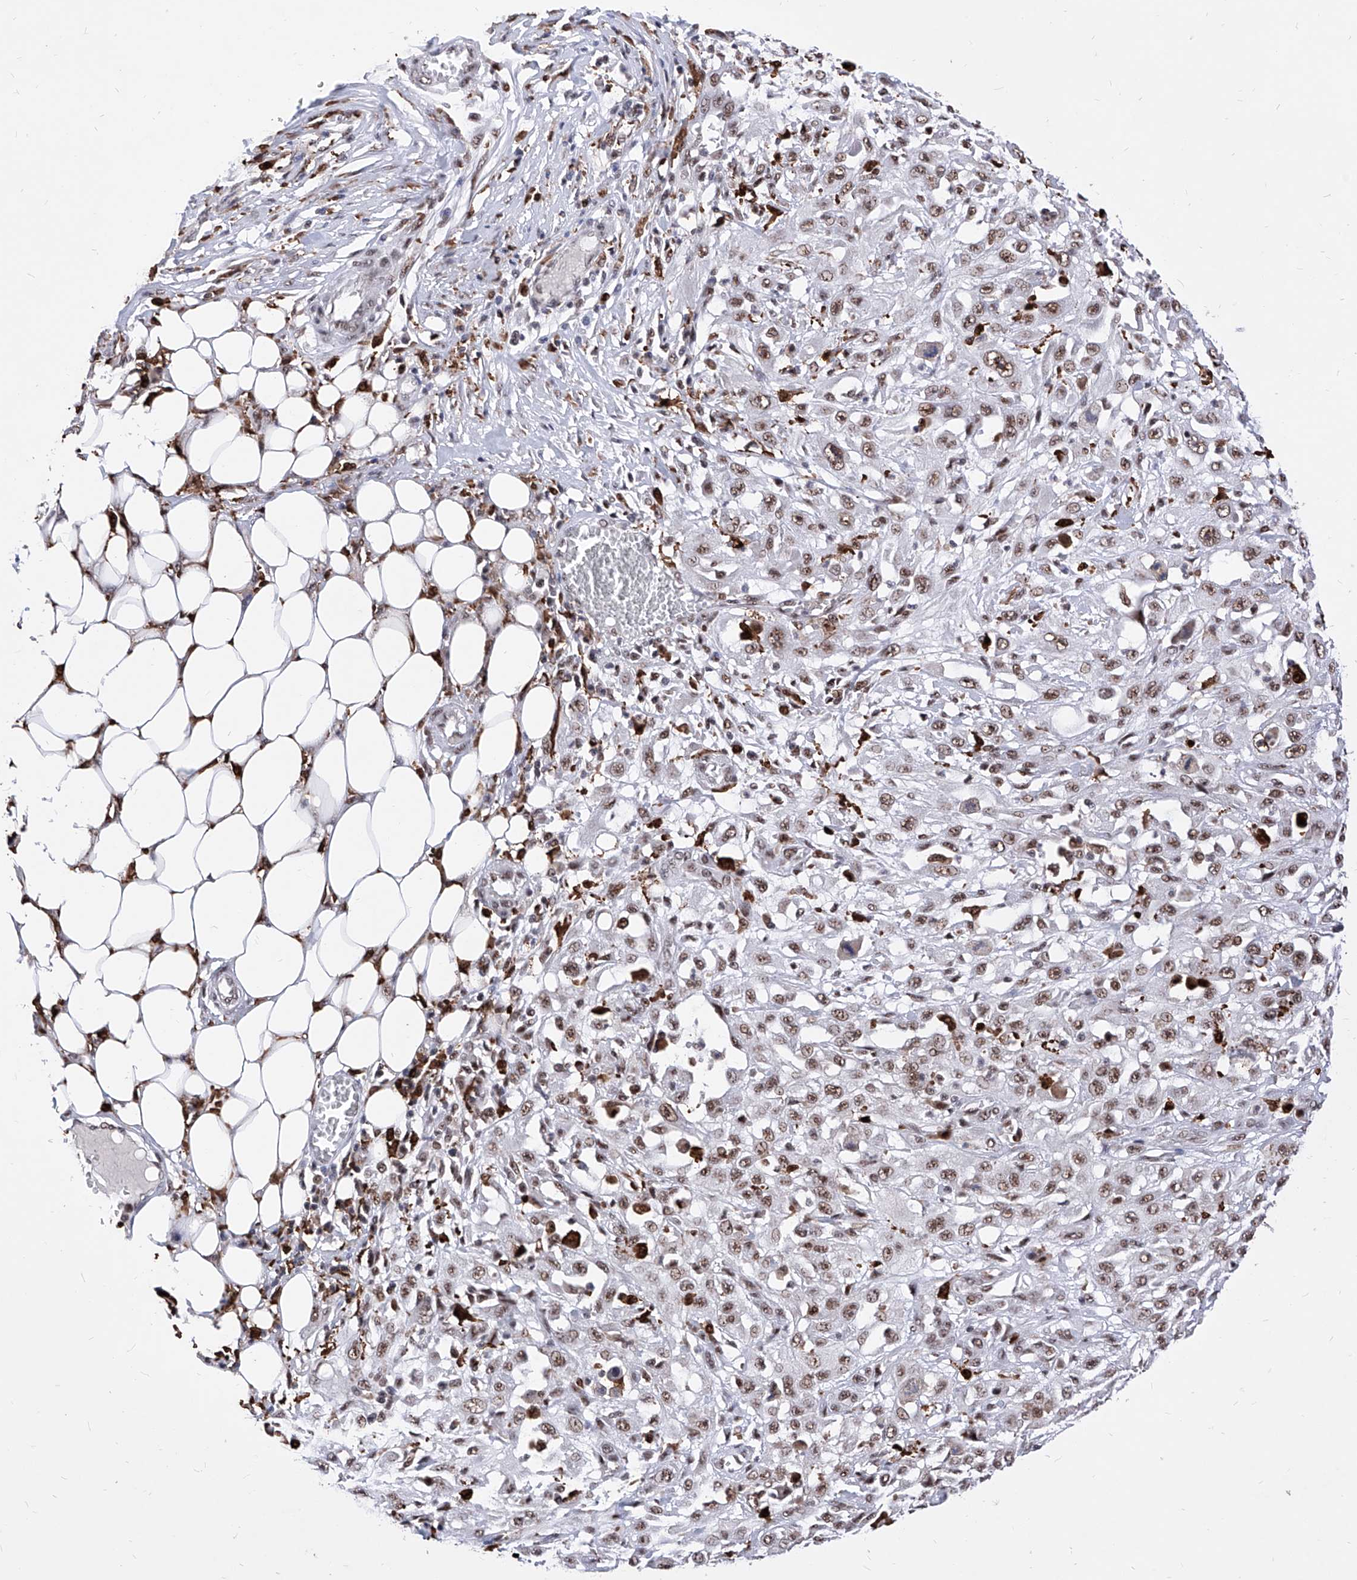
{"staining": {"intensity": "weak", "quantity": ">75%", "location": "nuclear"}, "tissue": "skin cancer", "cell_type": "Tumor cells", "image_type": "cancer", "snomed": [{"axis": "morphology", "description": "Squamous cell carcinoma, NOS"}, {"axis": "morphology", "description": "Squamous cell carcinoma, metastatic, NOS"}, {"axis": "topography", "description": "Skin"}, {"axis": "topography", "description": "Lymph node"}], "caption": "Tumor cells demonstrate low levels of weak nuclear positivity in approximately >75% of cells in skin metastatic squamous cell carcinoma.", "gene": "PHF5A", "patient": {"sex": "male", "age": 75}}